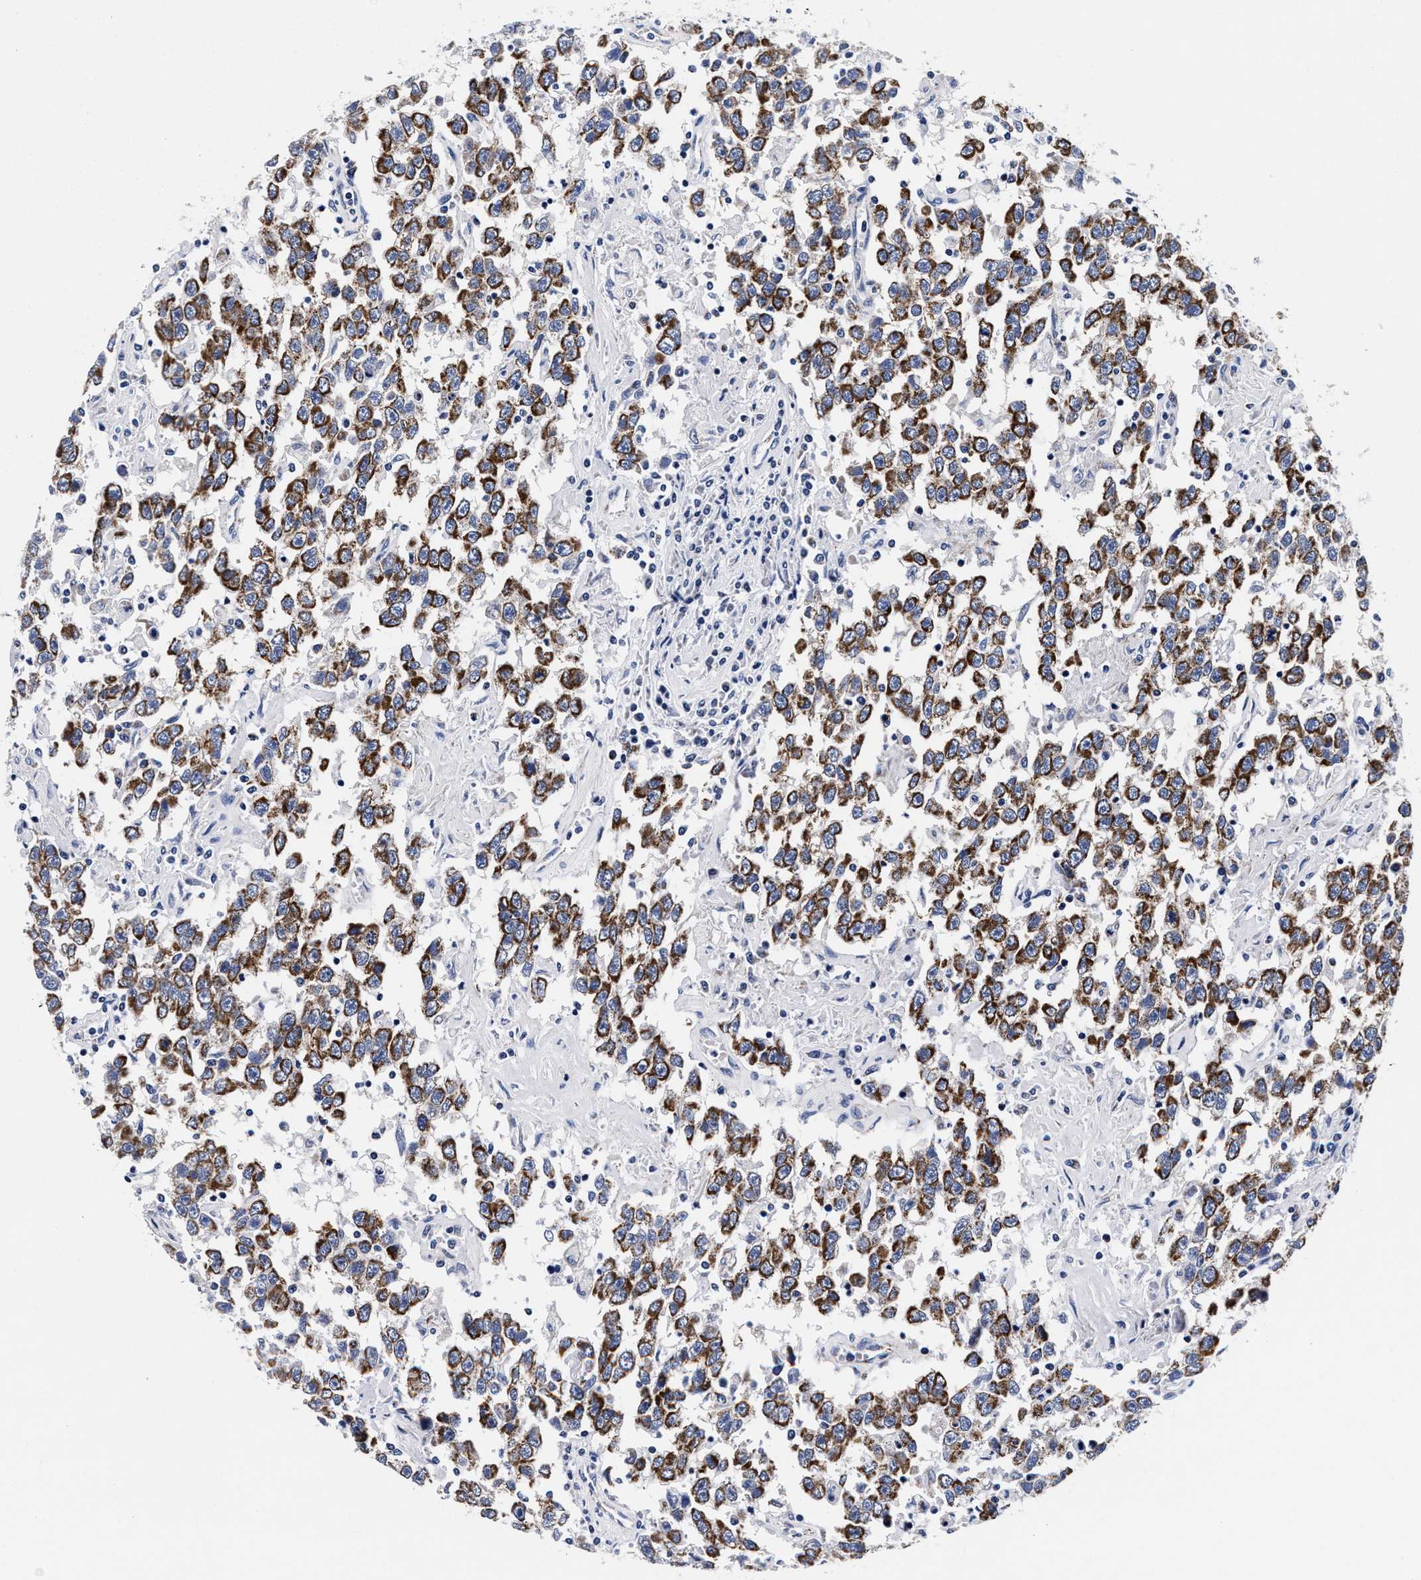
{"staining": {"intensity": "strong", "quantity": ">75%", "location": "cytoplasmic/membranous"}, "tissue": "testis cancer", "cell_type": "Tumor cells", "image_type": "cancer", "snomed": [{"axis": "morphology", "description": "Seminoma, NOS"}, {"axis": "topography", "description": "Testis"}], "caption": "Testis cancer (seminoma) stained with a protein marker reveals strong staining in tumor cells.", "gene": "RAB3B", "patient": {"sex": "male", "age": 41}}